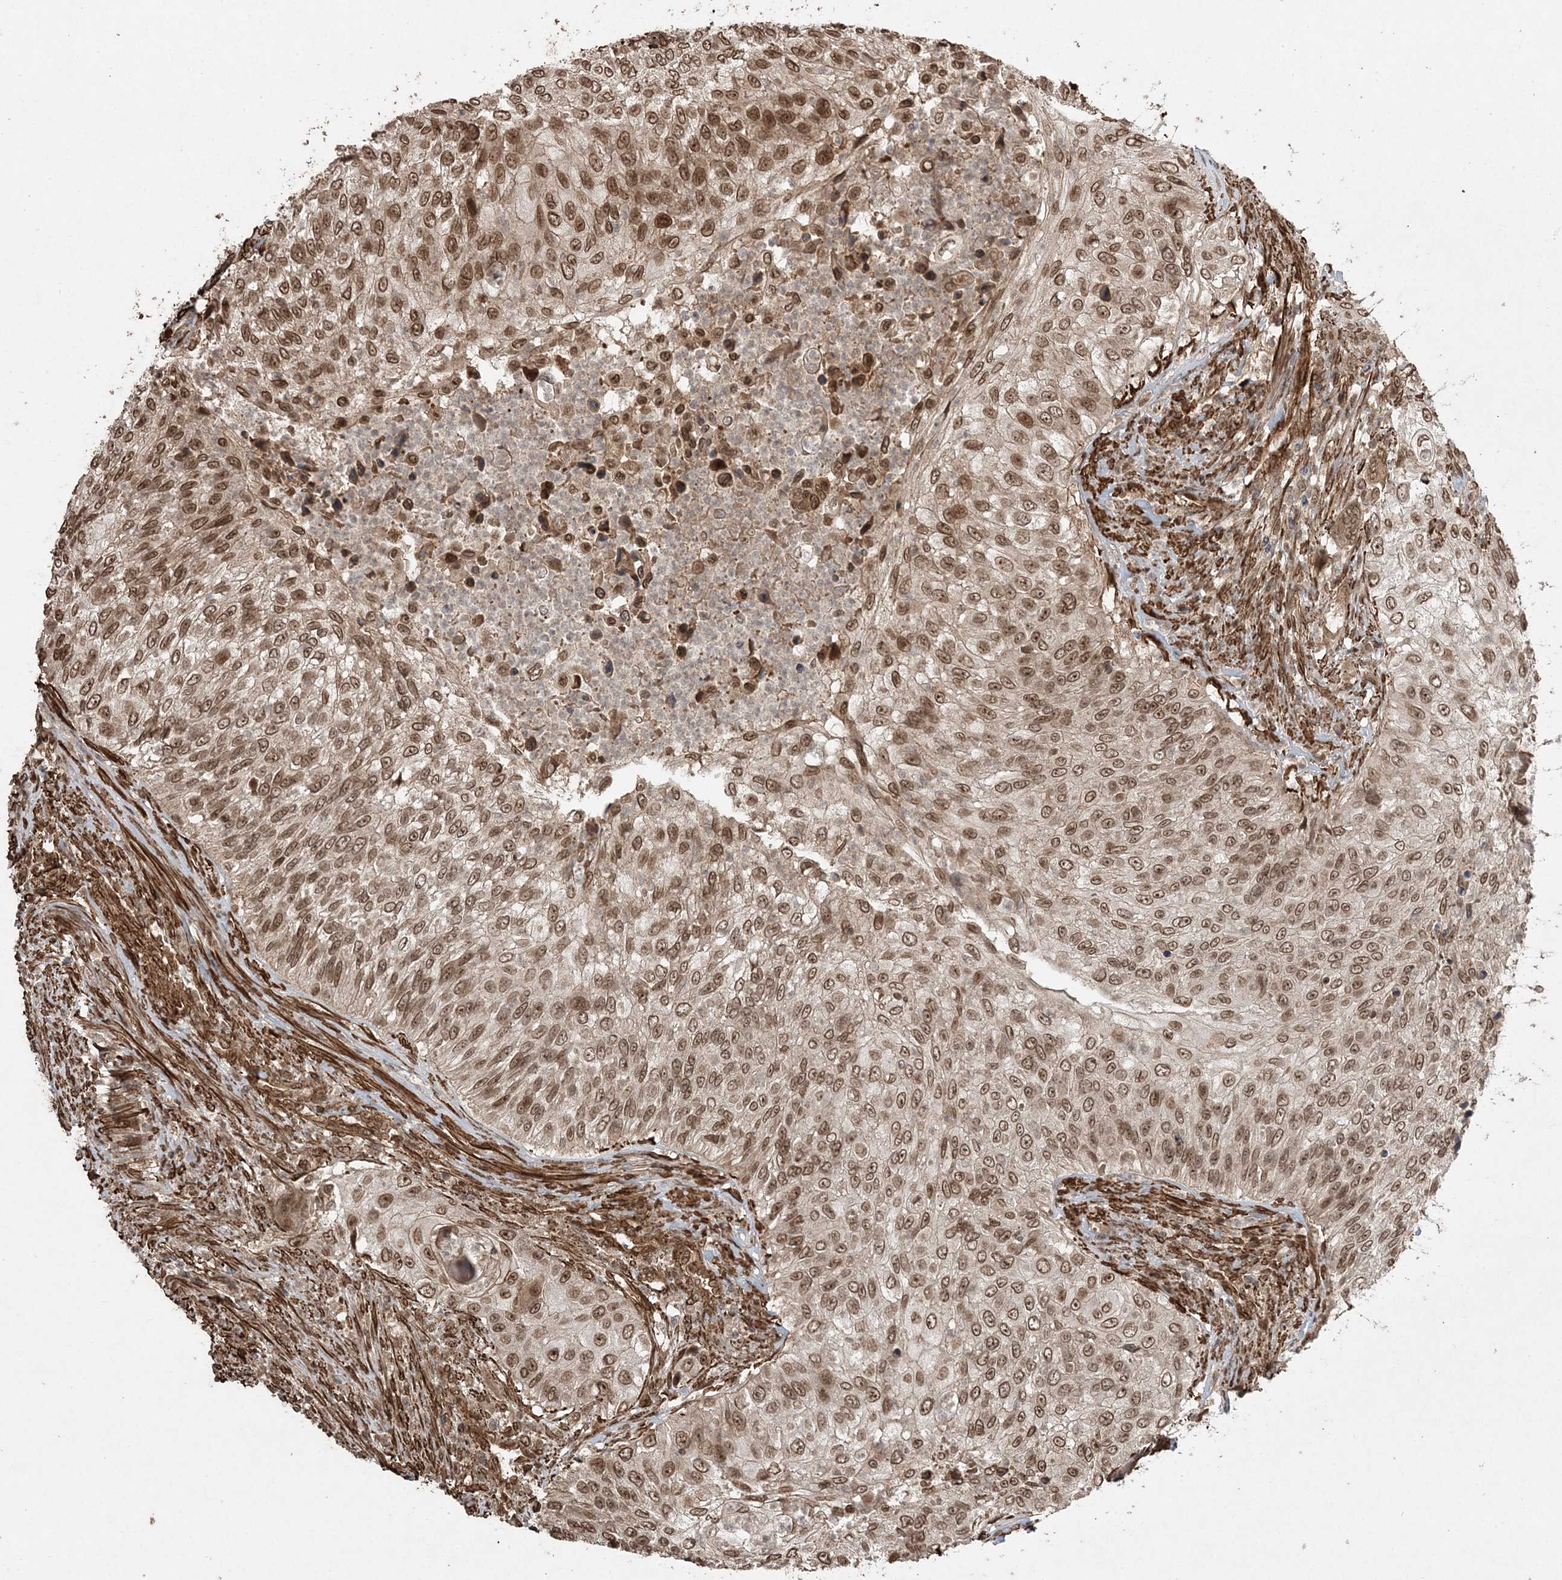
{"staining": {"intensity": "moderate", "quantity": ">75%", "location": "cytoplasmic/membranous,nuclear"}, "tissue": "urothelial cancer", "cell_type": "Tumor cells", "image_type": "cancer", "snomed": [{"axis": "morphology", "description": "Urothelial carcinoma, High grade"}, {"axis": "topography", "description": "Urinary bladder"}], "caption": "High-power microscopy captured an immunohistochemistry (IHC) photomicrograph of urothelial cancer, revealing moderate cytoplasmic/membranous and nuclear staining in approximately >75% of tumor cells.", "gene": "ETAA1", "patient": {"sex": "female", "age": 60}}